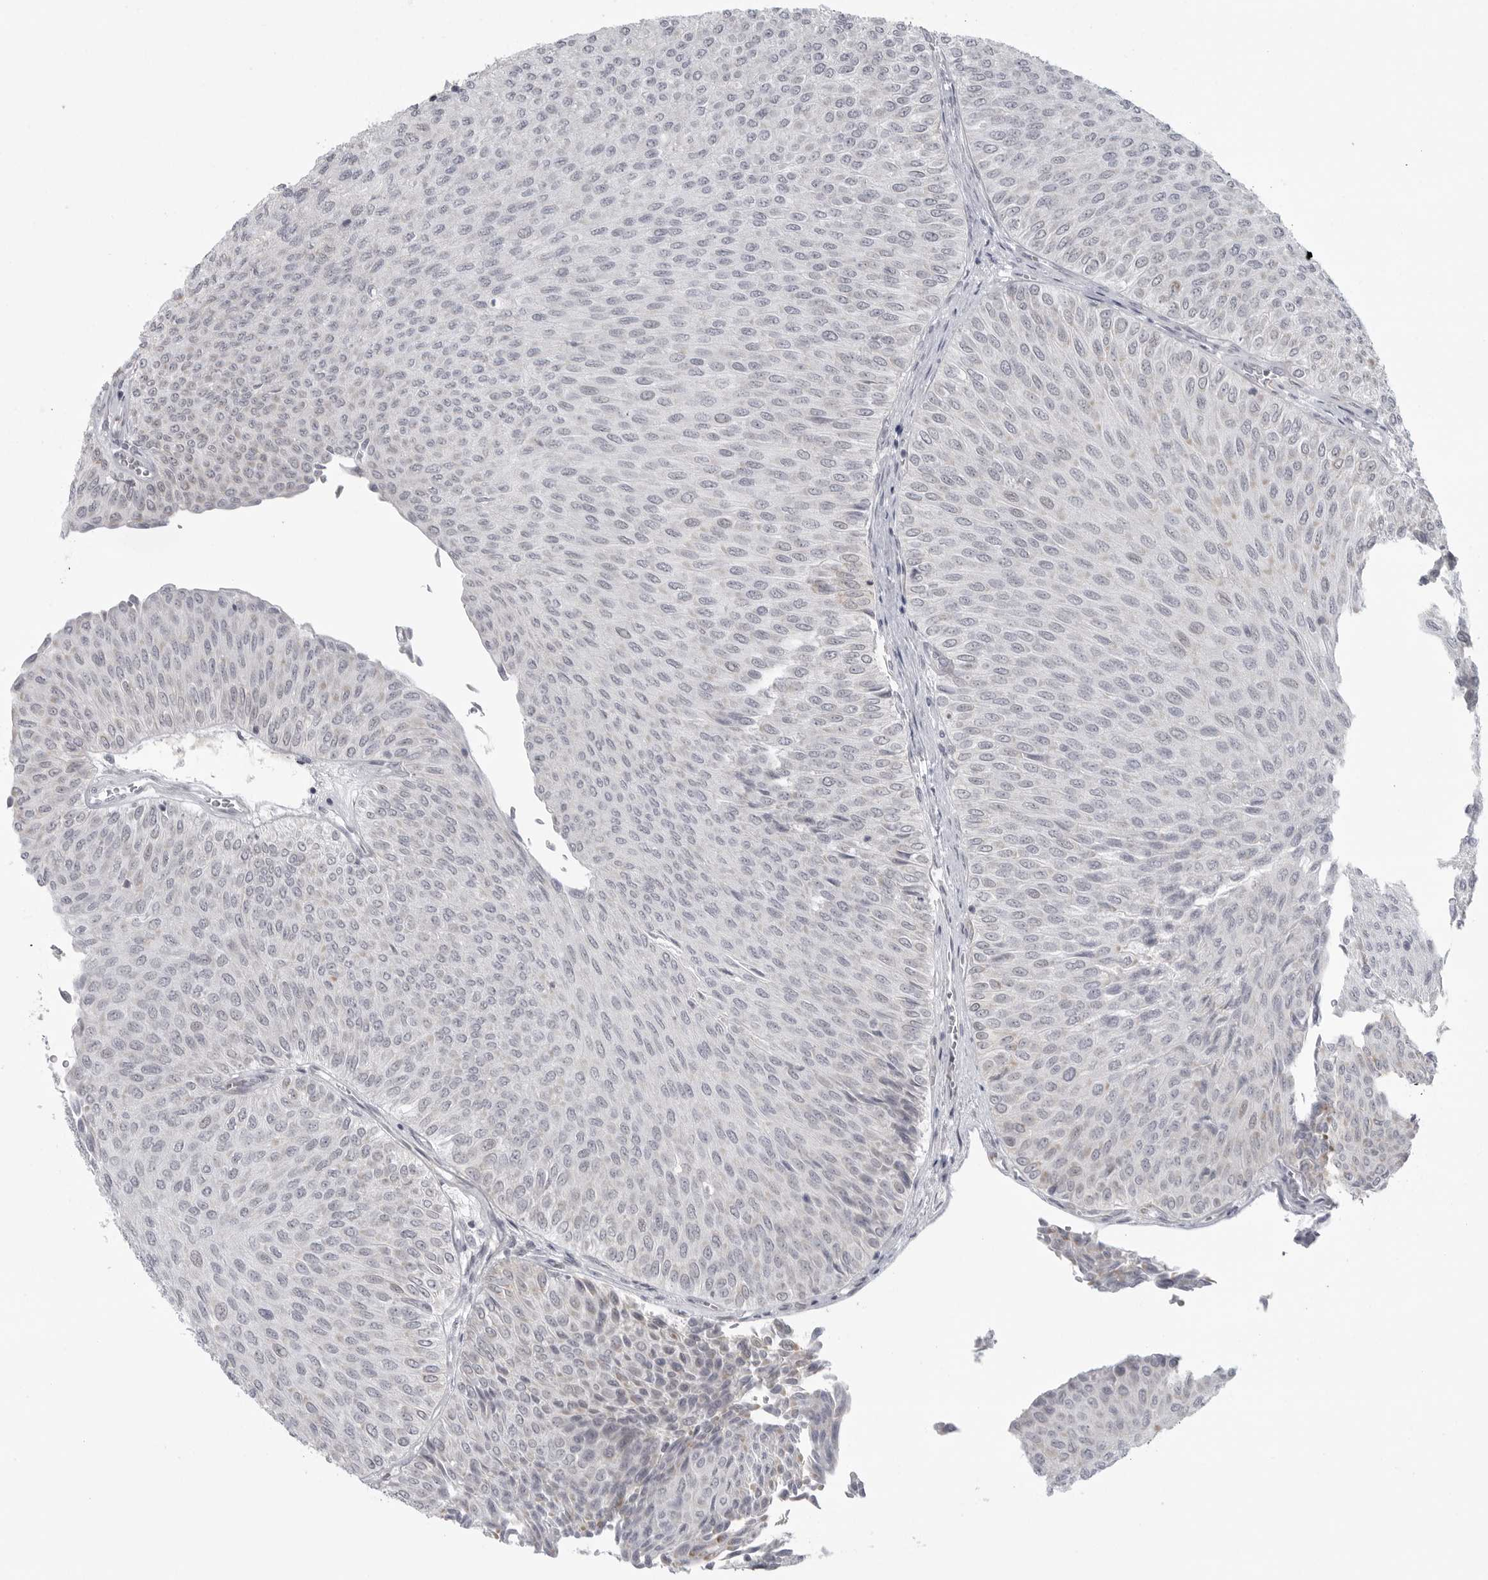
{"staining": {"intensity": "negative", "quantity": "none", "location": "none"}, "tissue": "urothelial cancer", "cell_type": "Tumor cells", "image_type": "cancer", "snomed": [{"axis": "morphology", "description": "Urothelial carcinoma, Low grade"}, {"axis": "topography", "description": "Urinary bladder"}], "caption": "Immunohistochemistry (IHC) image of neoplastic tissue: low-grade urothelial carcinoma stained with DAB (3,3'-diaminobenzidine) shows no significant protein positivity in tumor cells.", "gene": "TCTN3", "patient": {"sex": "male", "age": 78}}